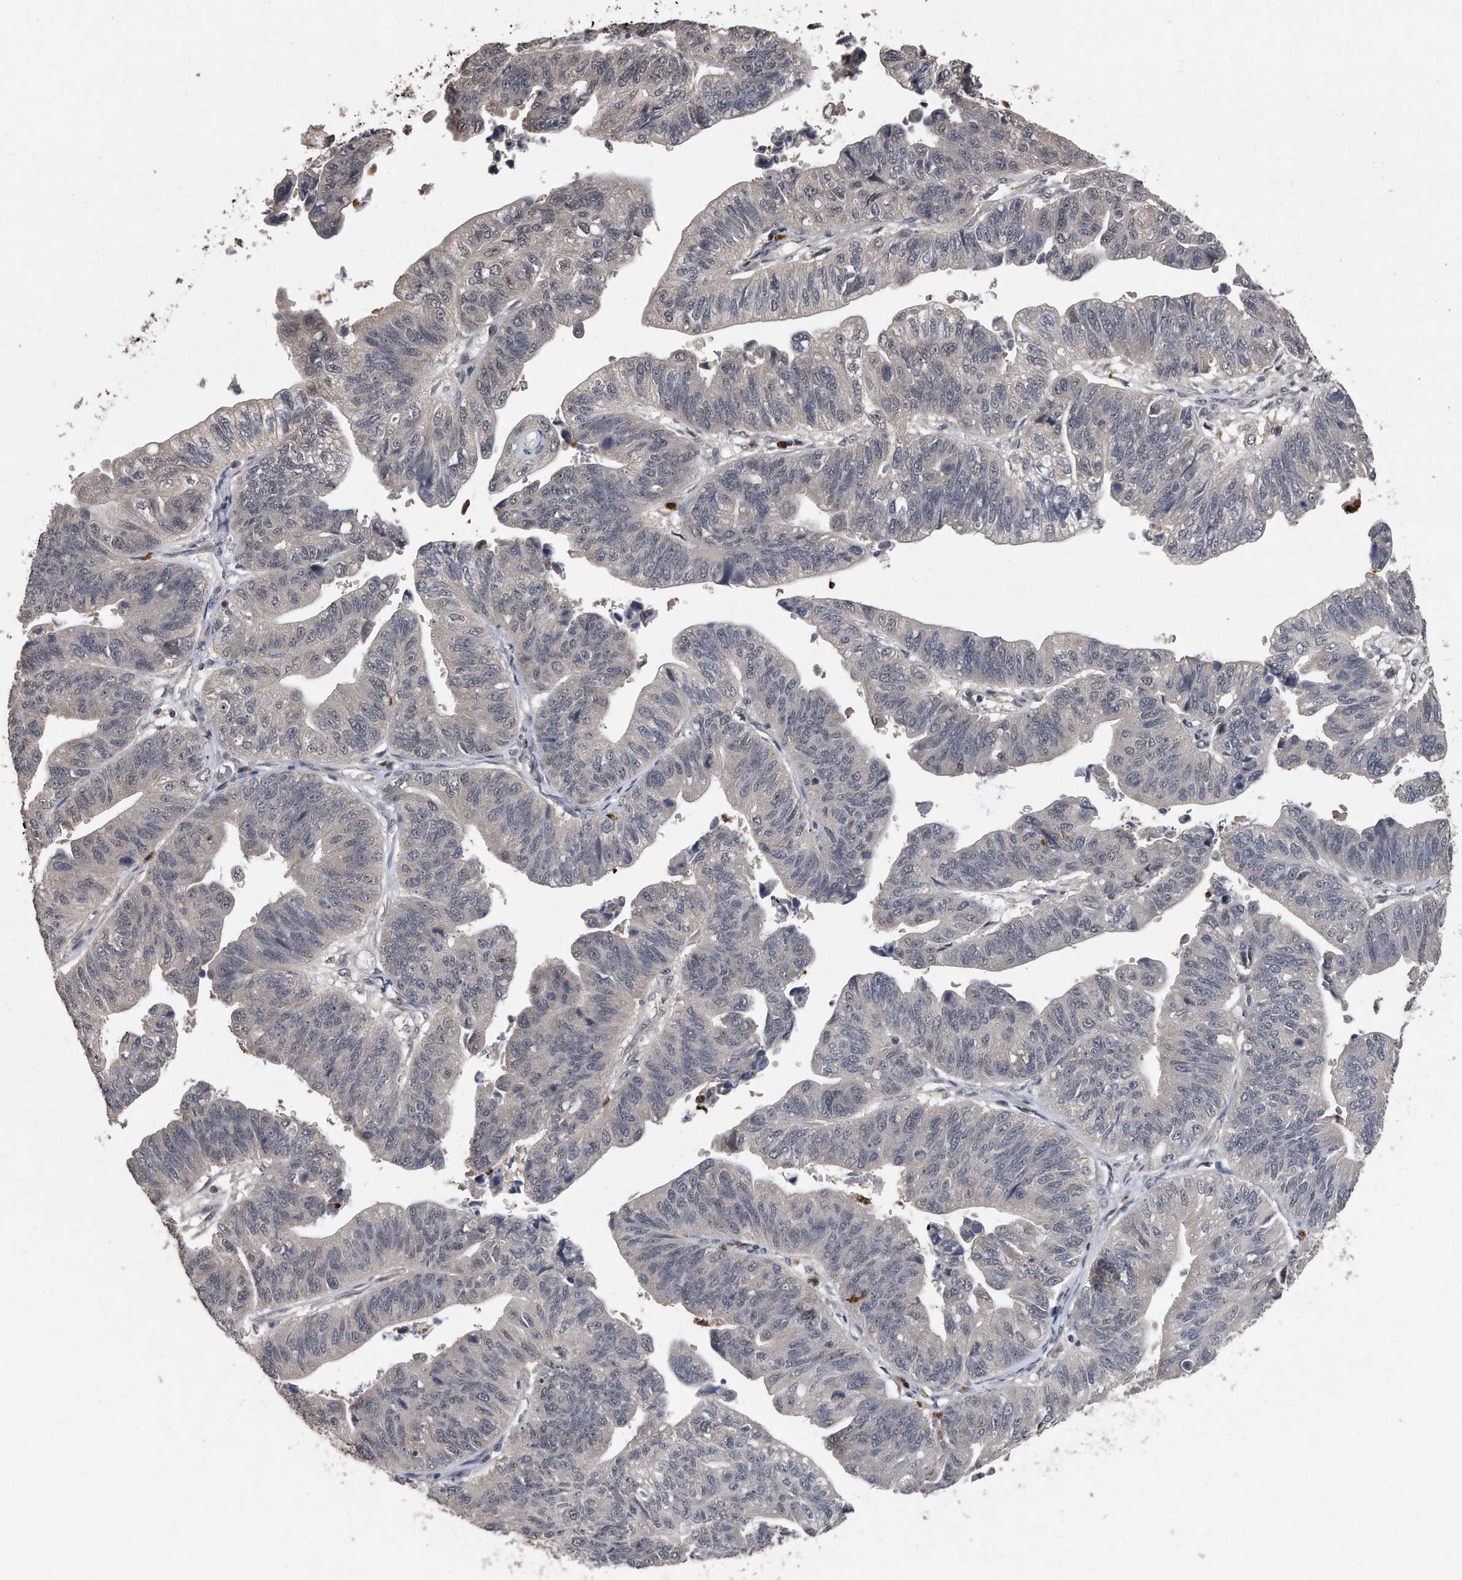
{"staining": {"intensity": "negative", "quantity": "none", "location": "none"}, "tissue": "stomach cancer", "cell_type": "Tumor cells", "image_type": "cancer", "snomed": [{"axis": "morphology", "description": "Adenocarcinoma, NOS"}, {"axis": "topography", "description": "Stomach"}], "caption": "A photomicrograph of adenocarcinoma (stomach) stained for a protein demonstrates no brown staining in tumor cells. (Brightfield microscopy of DAB immunohistochemistry (IHC) at high magnification).", "gene": "PELO", "patient": {"sex": "male", "age": 59}}